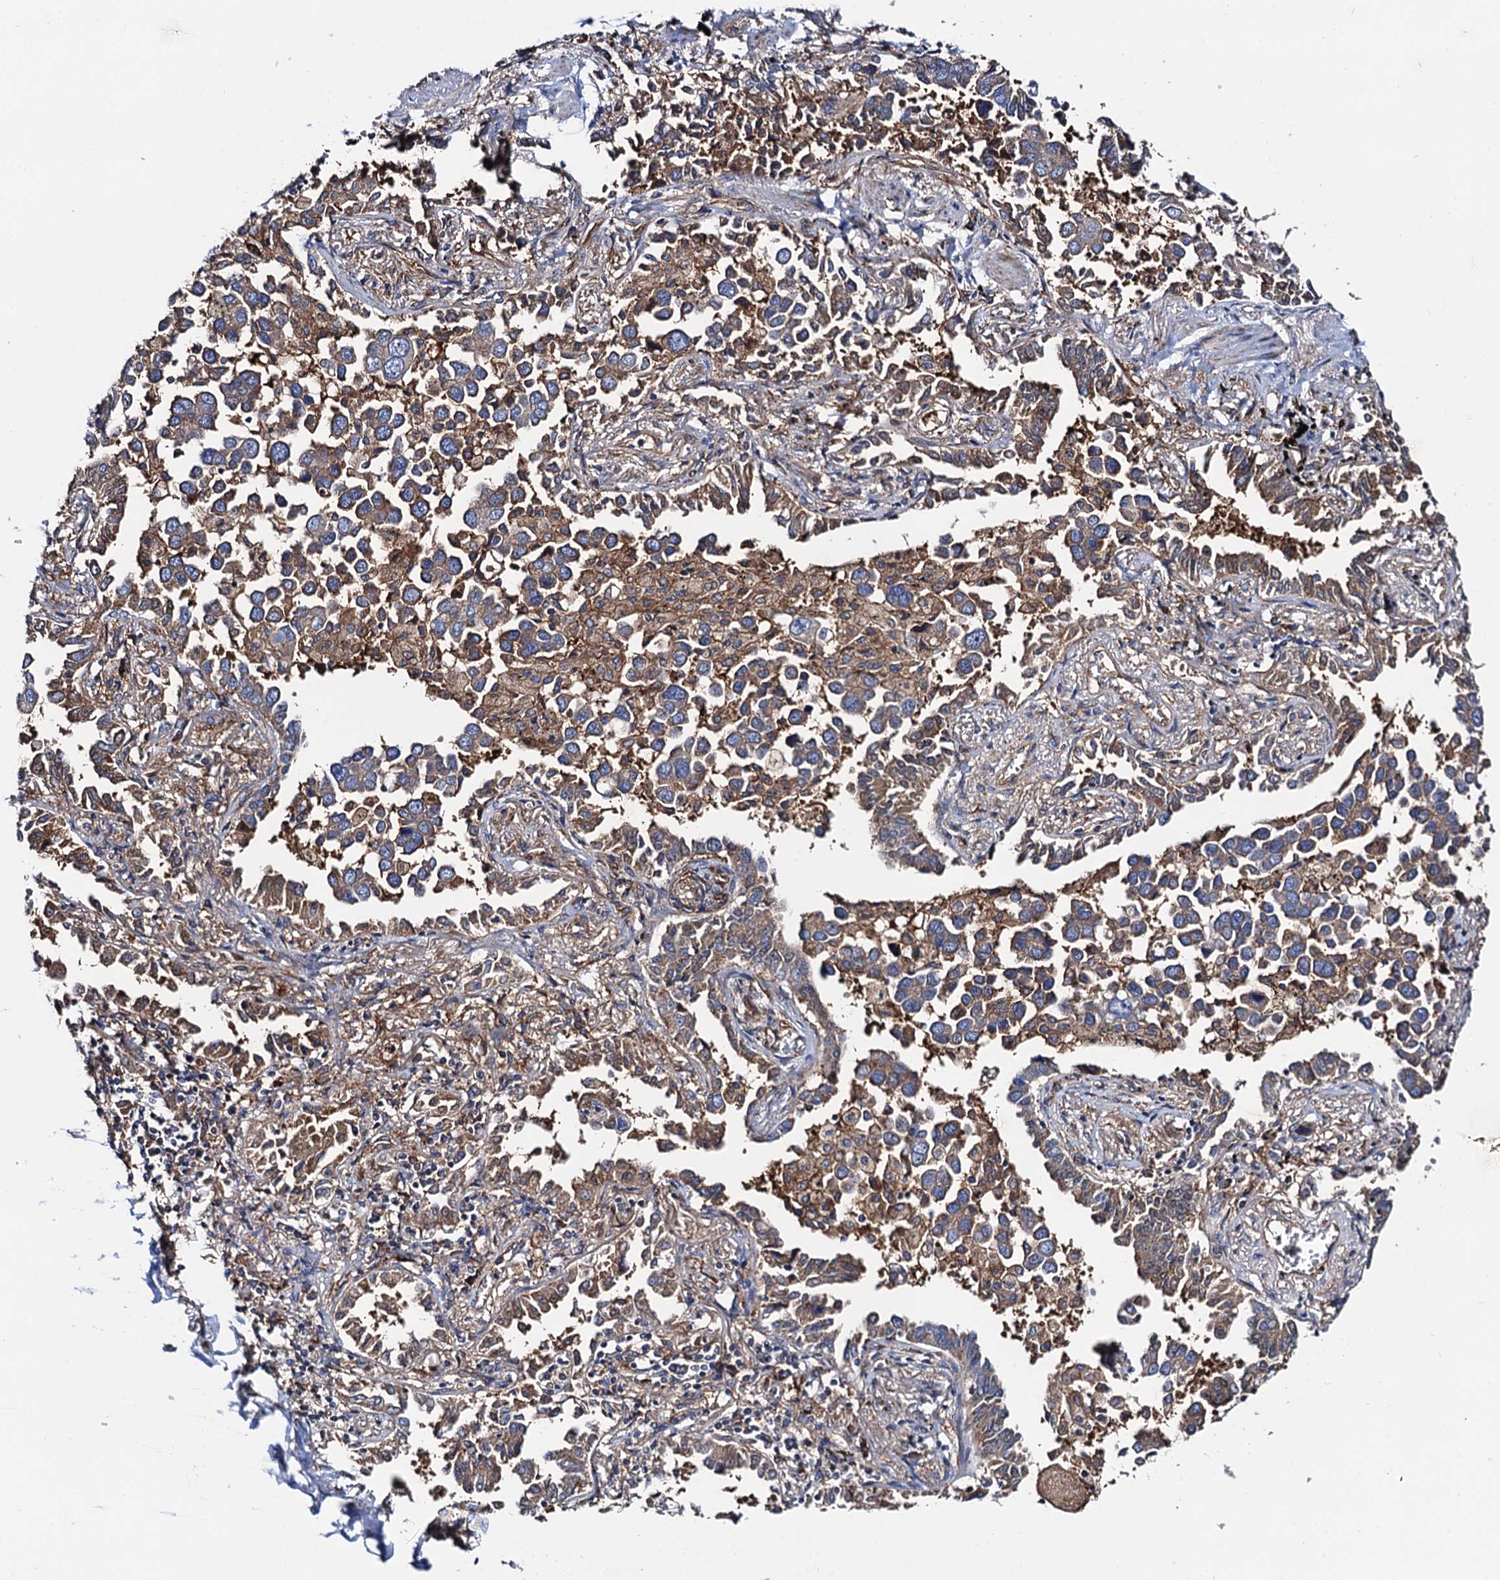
{"staining": {"intensity": "moderate", "quantity": ">75%", "location": "cytoplasmic/membranous"}, "tissue": "lung cancer", "cell_type": "Tumor cells", "image_type": "cancer", "snomed": [{"axis": "morphology", "description": "Adenocarcinoma, NOS"}, {"axis": "topography", "description": "Lung"}], "caption": "Immunohistochemistry histopathology image of neoplastic tissue: human lung cancer (adenocarcinoma) stained using IHC demonstrates medium levels of moderate protein expression localized specifically in the cytoplasmic/membranous of tumor cells, appearing as a cytoplasmic/membranous brown color.", "gene": "MRPL48", "patient": {"sex": "male", "age": 67}}